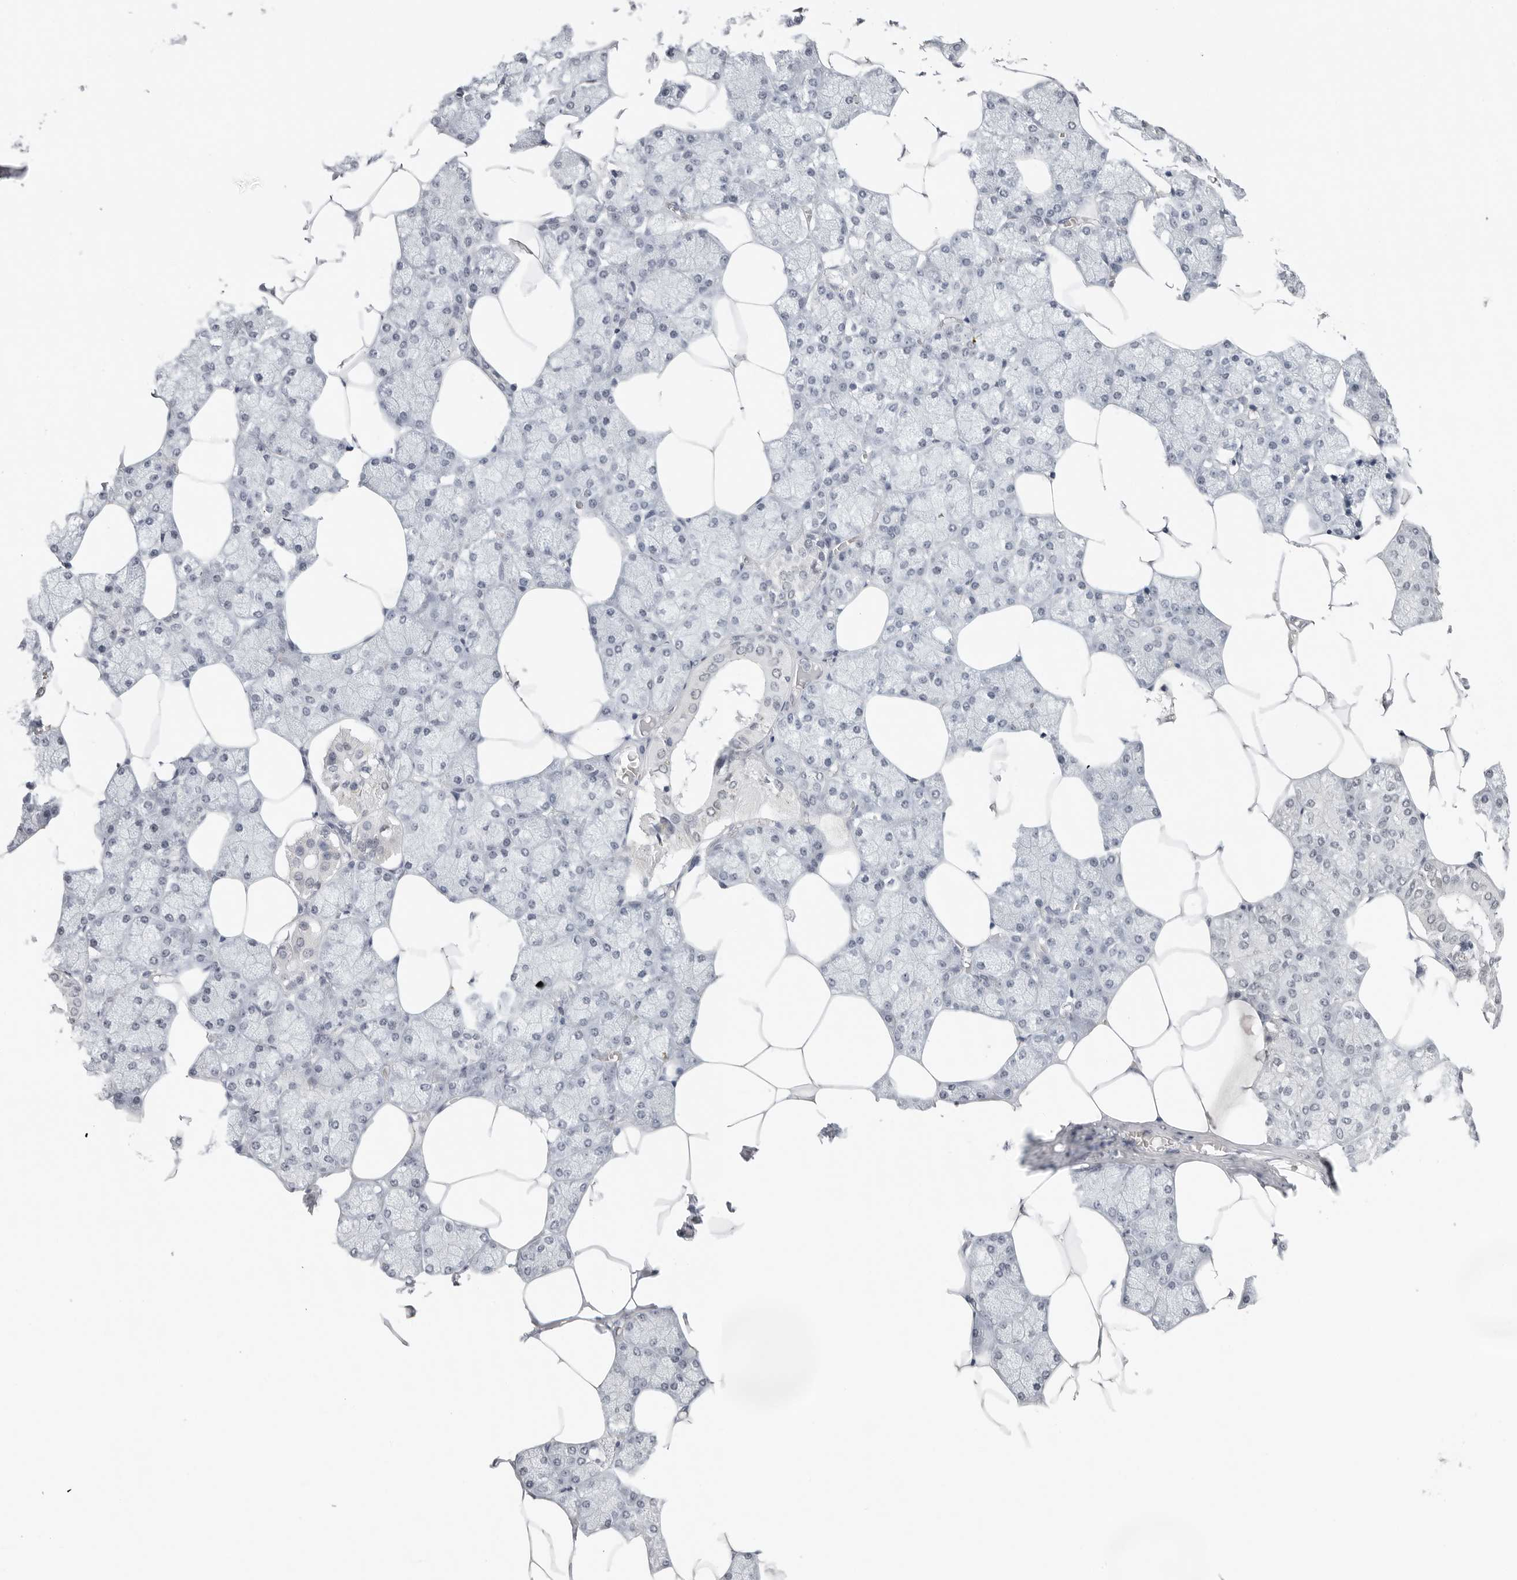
{"staining": {"intensity": "weak", "quantity": "<25%", "location": "nuclear"}, "tissue": "salivary gland", "cell_type": "Glandular cells", "image_type": "normal", "snomed": [{"axis": "morphology", "description": "Normal tissue, NOS"}, {"axis": "topography", "description": "Salivary gland"}], "caption": "Salivary gland stained for a protein using immunohistochemistry shows no expression glandular cells.", "gene": "FOXK2", "patient": {"sex": "male", "age": 62}}